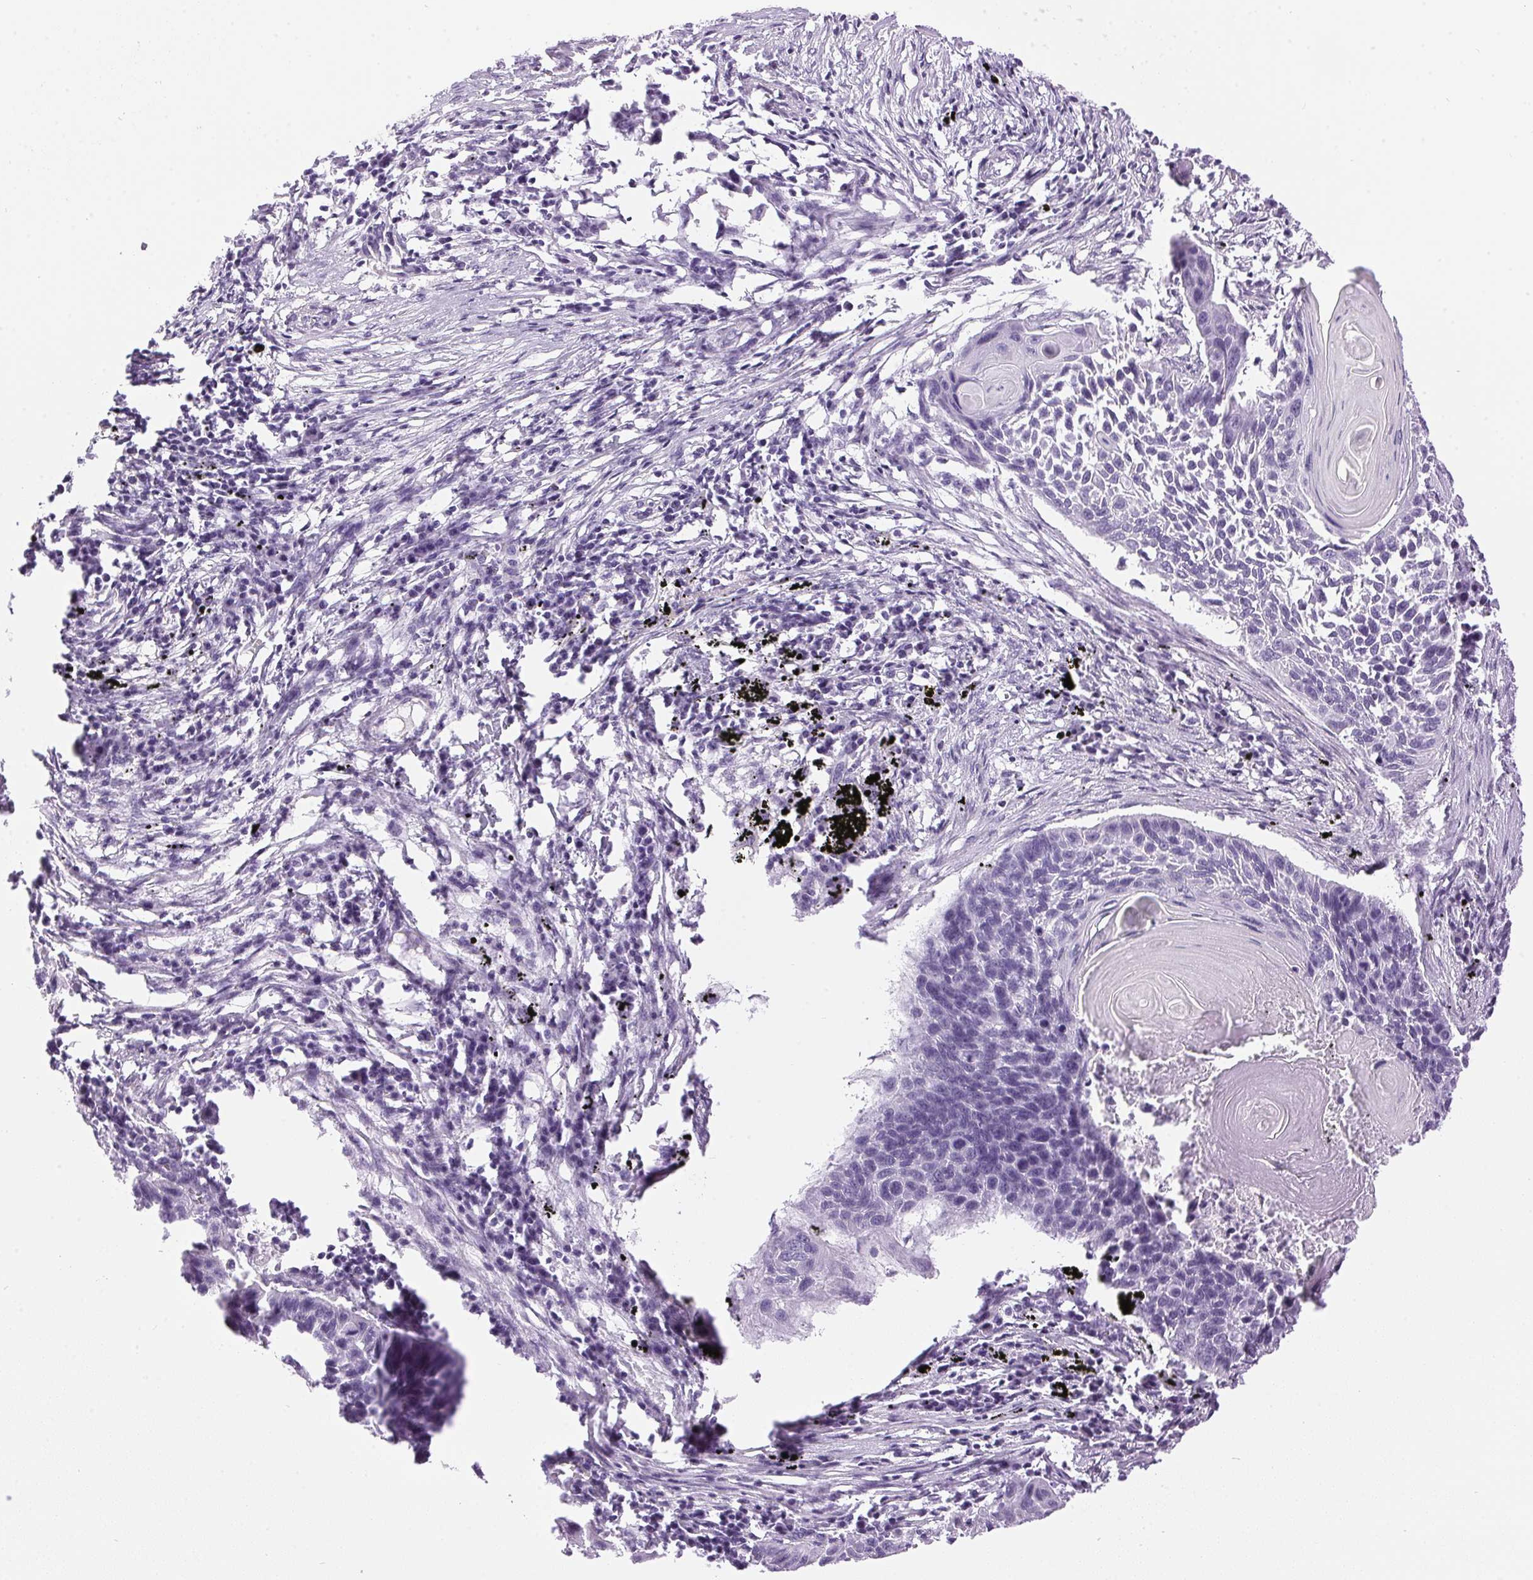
{"staining": {"intensity": "negative", "quantity": "none", "location": "none"}, "tissue": "lung cancer", "cell_type": "Tumor cells", "image_type": "cancer", "snomed": [{"axis": "morphology", "description": "Squamous cell carcinoma, NOS"}, {"axis": "topography", "description": "Lung"}], "caption": "The photomicrograph demonstrates no significant positivity in tumor cells of squamous cell carcinoma (lung). Nuclei are stained in blue.", "gene": "SP7", "patient": {"sex": "male", "age": 78}}